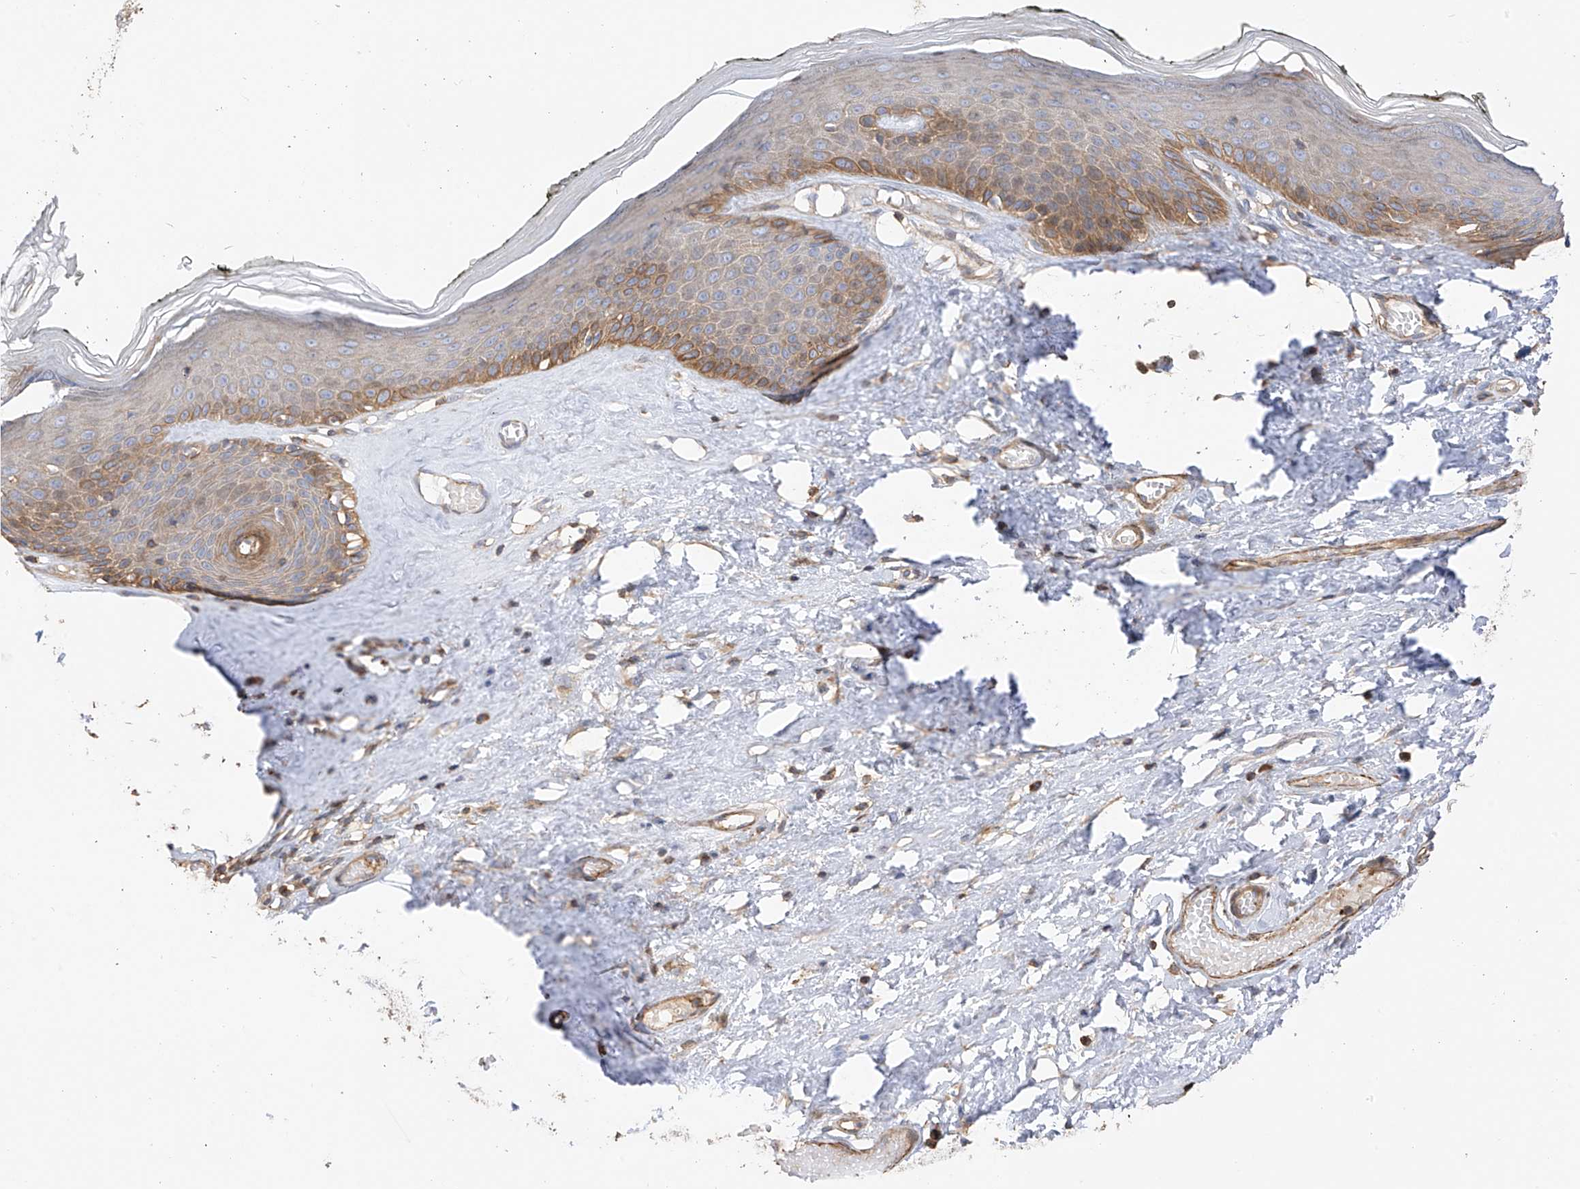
{"staining": {"intensity": "moderate", "quantity": "25%-75%", "location": "cytoplasmic/membranous"}, "tissue": "skin", "cell_type": "Epidermal cells", "image_type": "normal", "snomed": [{"axis": "morphology", "description": "Normal tissue, NOS"}, {"axis": "morphology", "description": "Inflammation, NOS"}, {"axis": "topography", "description": "Vulva"}], "caption": "Benign skin was stained to show a protein in brown. There is medium levels of moderate cytoplasmic/membranous expression in approximately 25%-75% of epidermal cells.", "gene": "SLC43A3", "patient": {"sex": "female", "age": 84}}